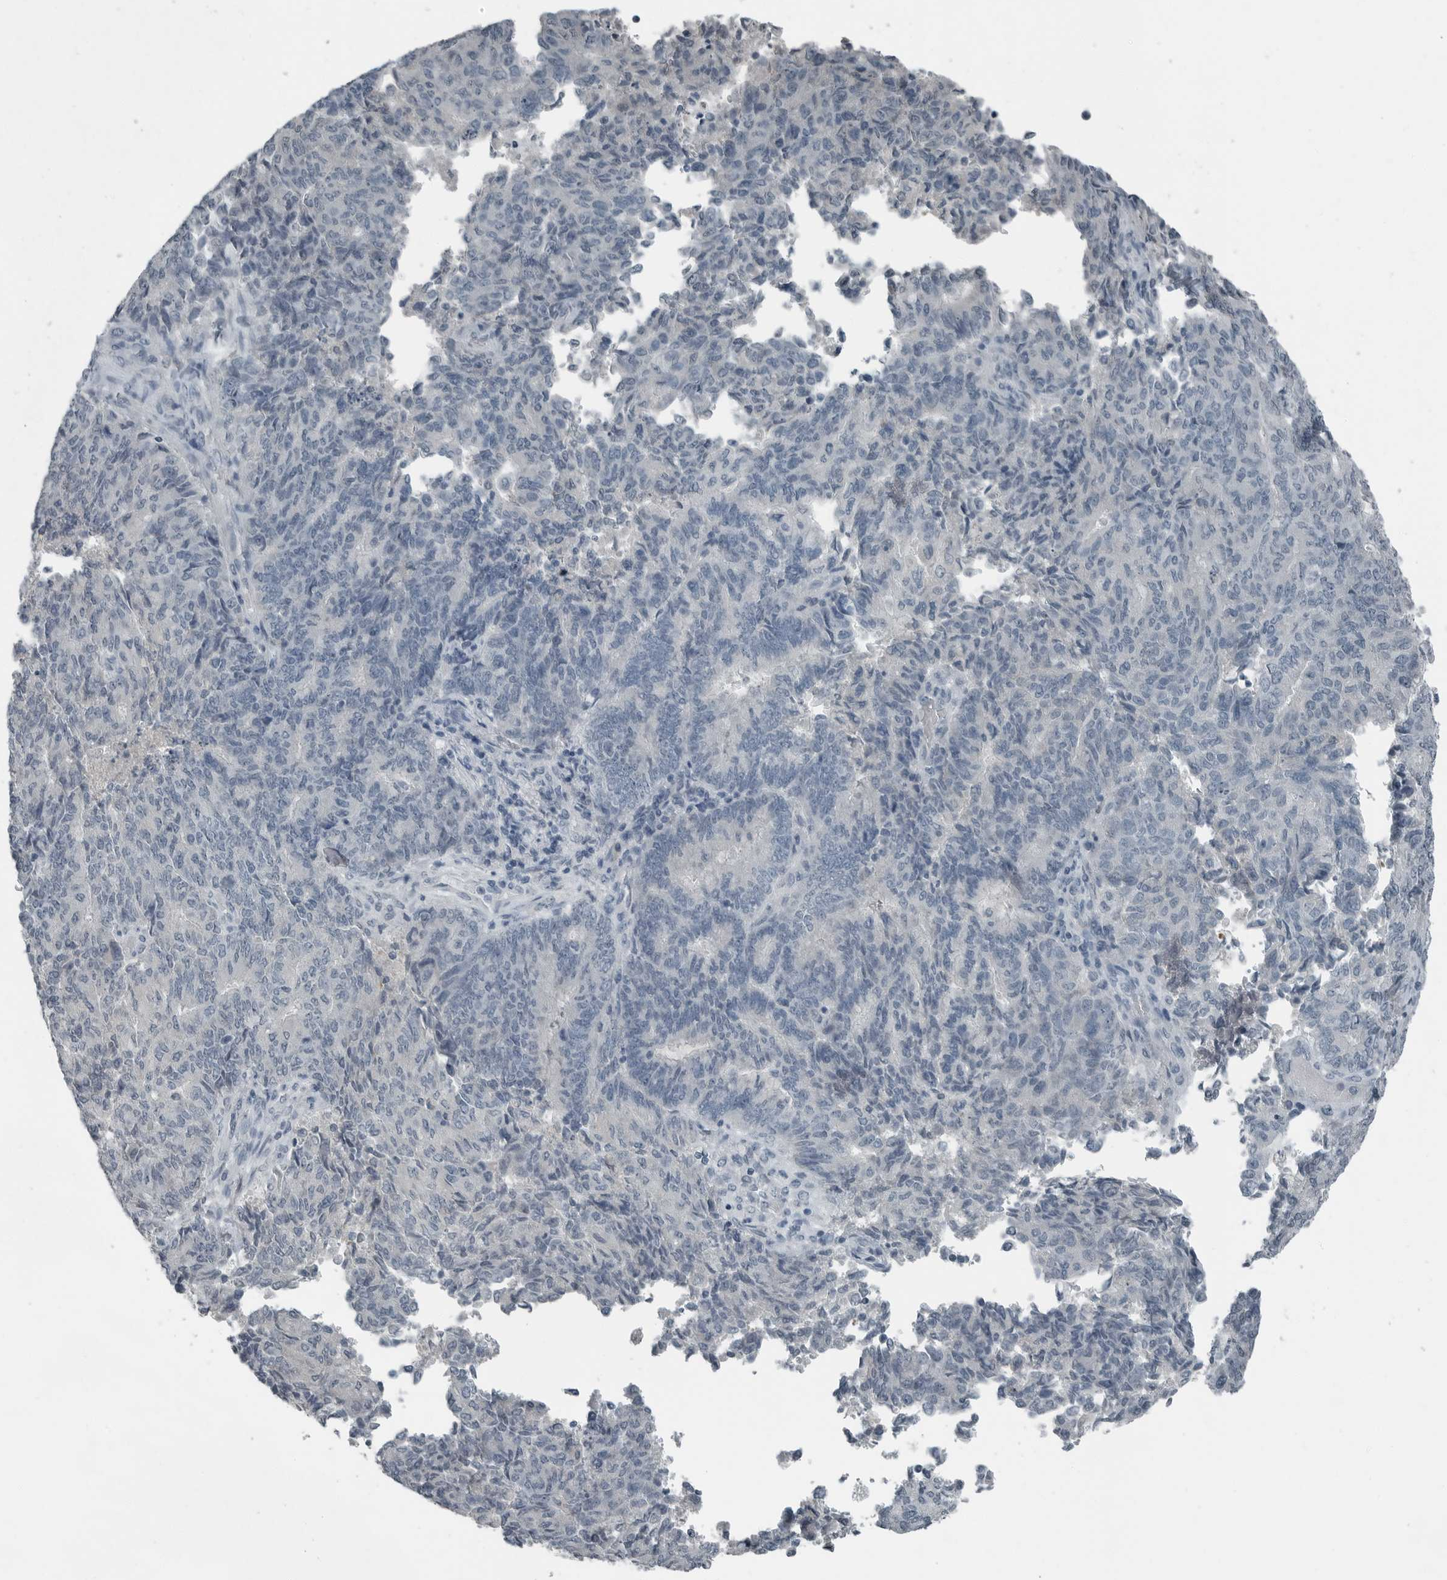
{"staining": {"intensity": "negative", "quantity": "none", "location": "none"}, "tissue": "endometrial cancer", "cell_type": "Tumor cells", "image_type": "cancer", "snomed": [{"axis": "morphology", "description": "Adenocarcinoma, NOS"}, {"axis": "topography", "description": "Endometrium"}], "caption": "Tumor cells are negative for brown protein staining in endometrial adenocarcinoma.", "gene": "KYAT1", "patient": {"sex": "female", "age": 80}}